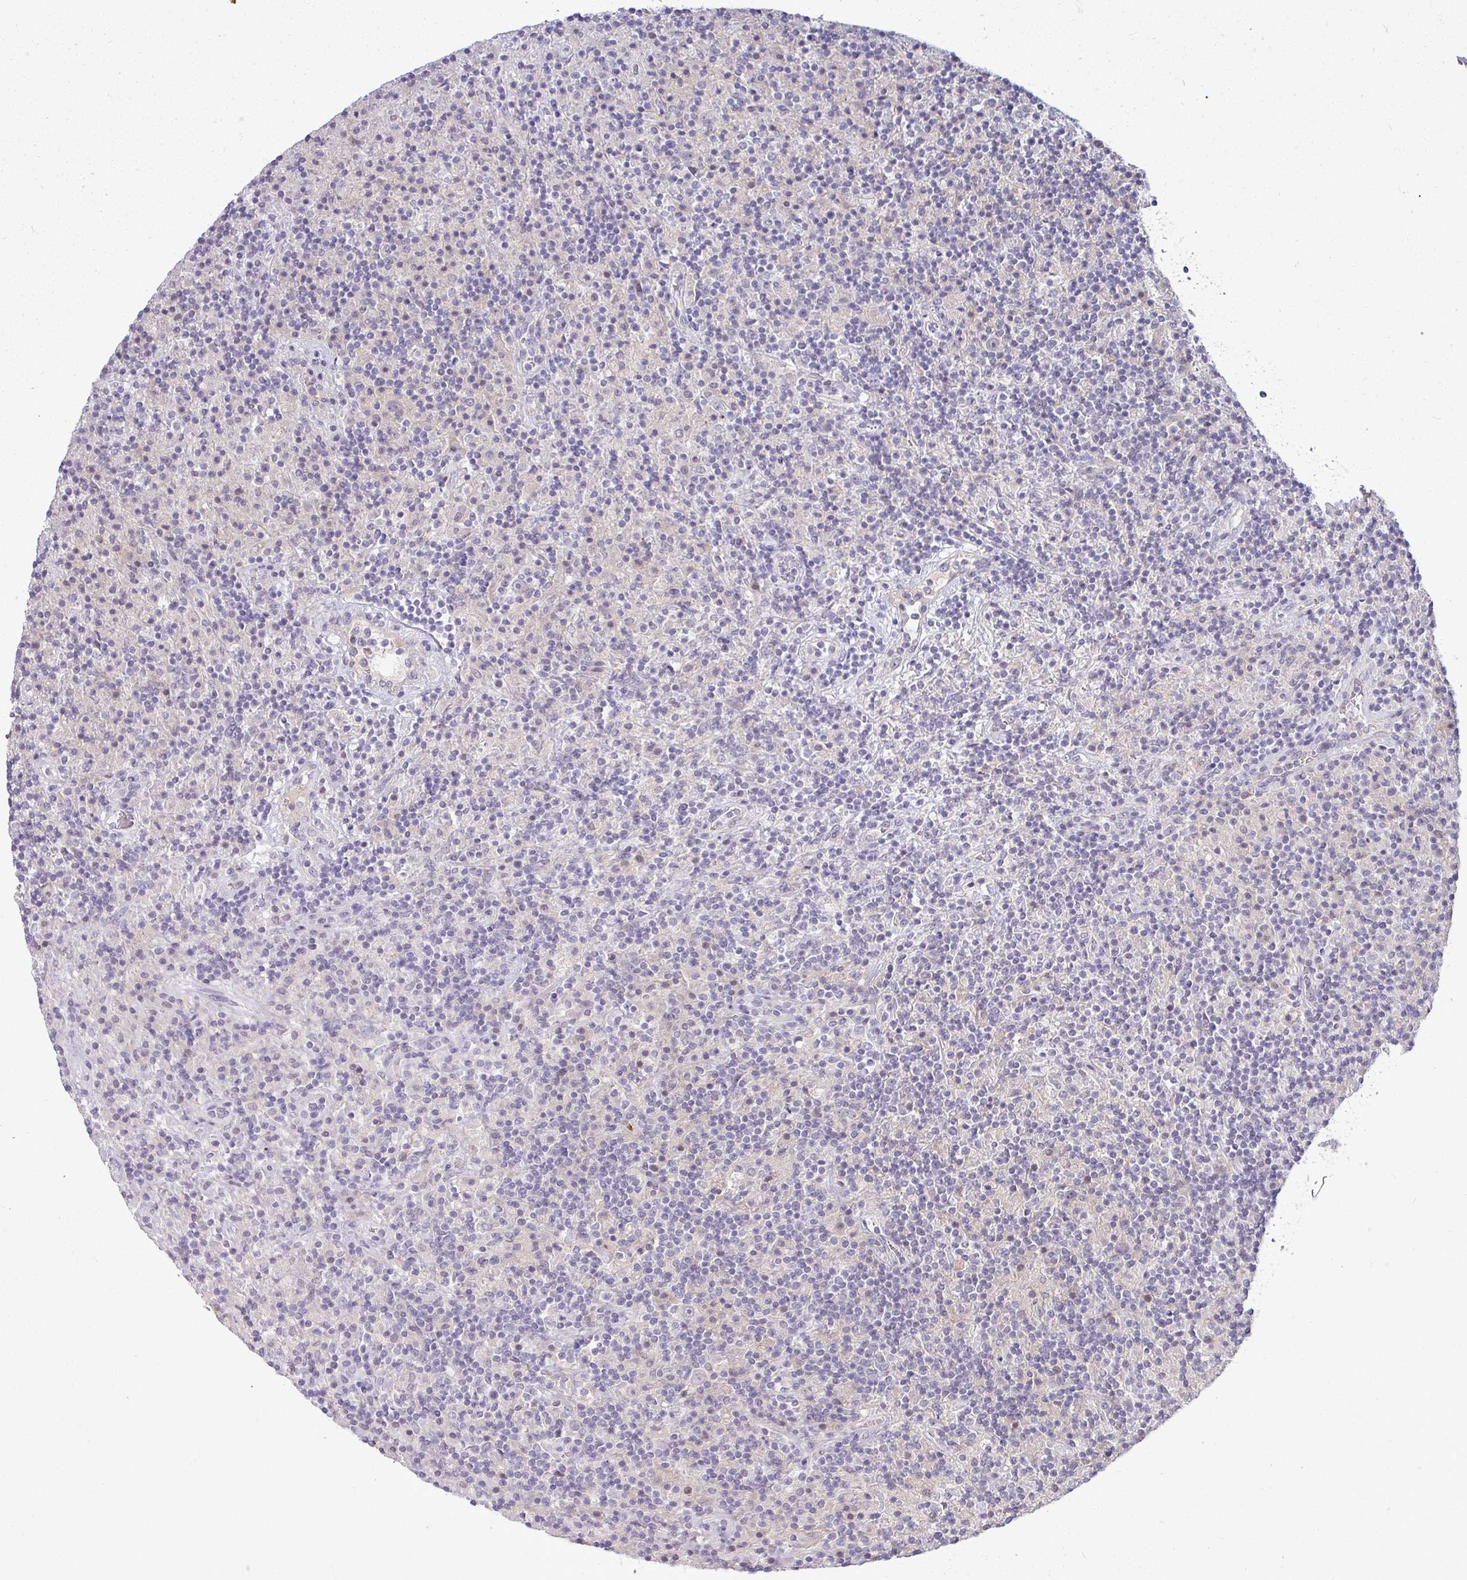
{"staining": {"intensity": "negative", "quantity": "none", "location": "none"}, "tissue": "lymphoma", "cell_type": "Tumor cells", "image_type": "cancer", "snomed": [{"axis": "morphology", "description": "Hodgkin's disease, NOS"}, {"axis": "topography", "description": "Lymph node"}], "caption": "The image reveals no staining of tumor cells in Hodgkin's disease.", "gene": "APOM", "patient": {"sex": "male", "age": 70}}